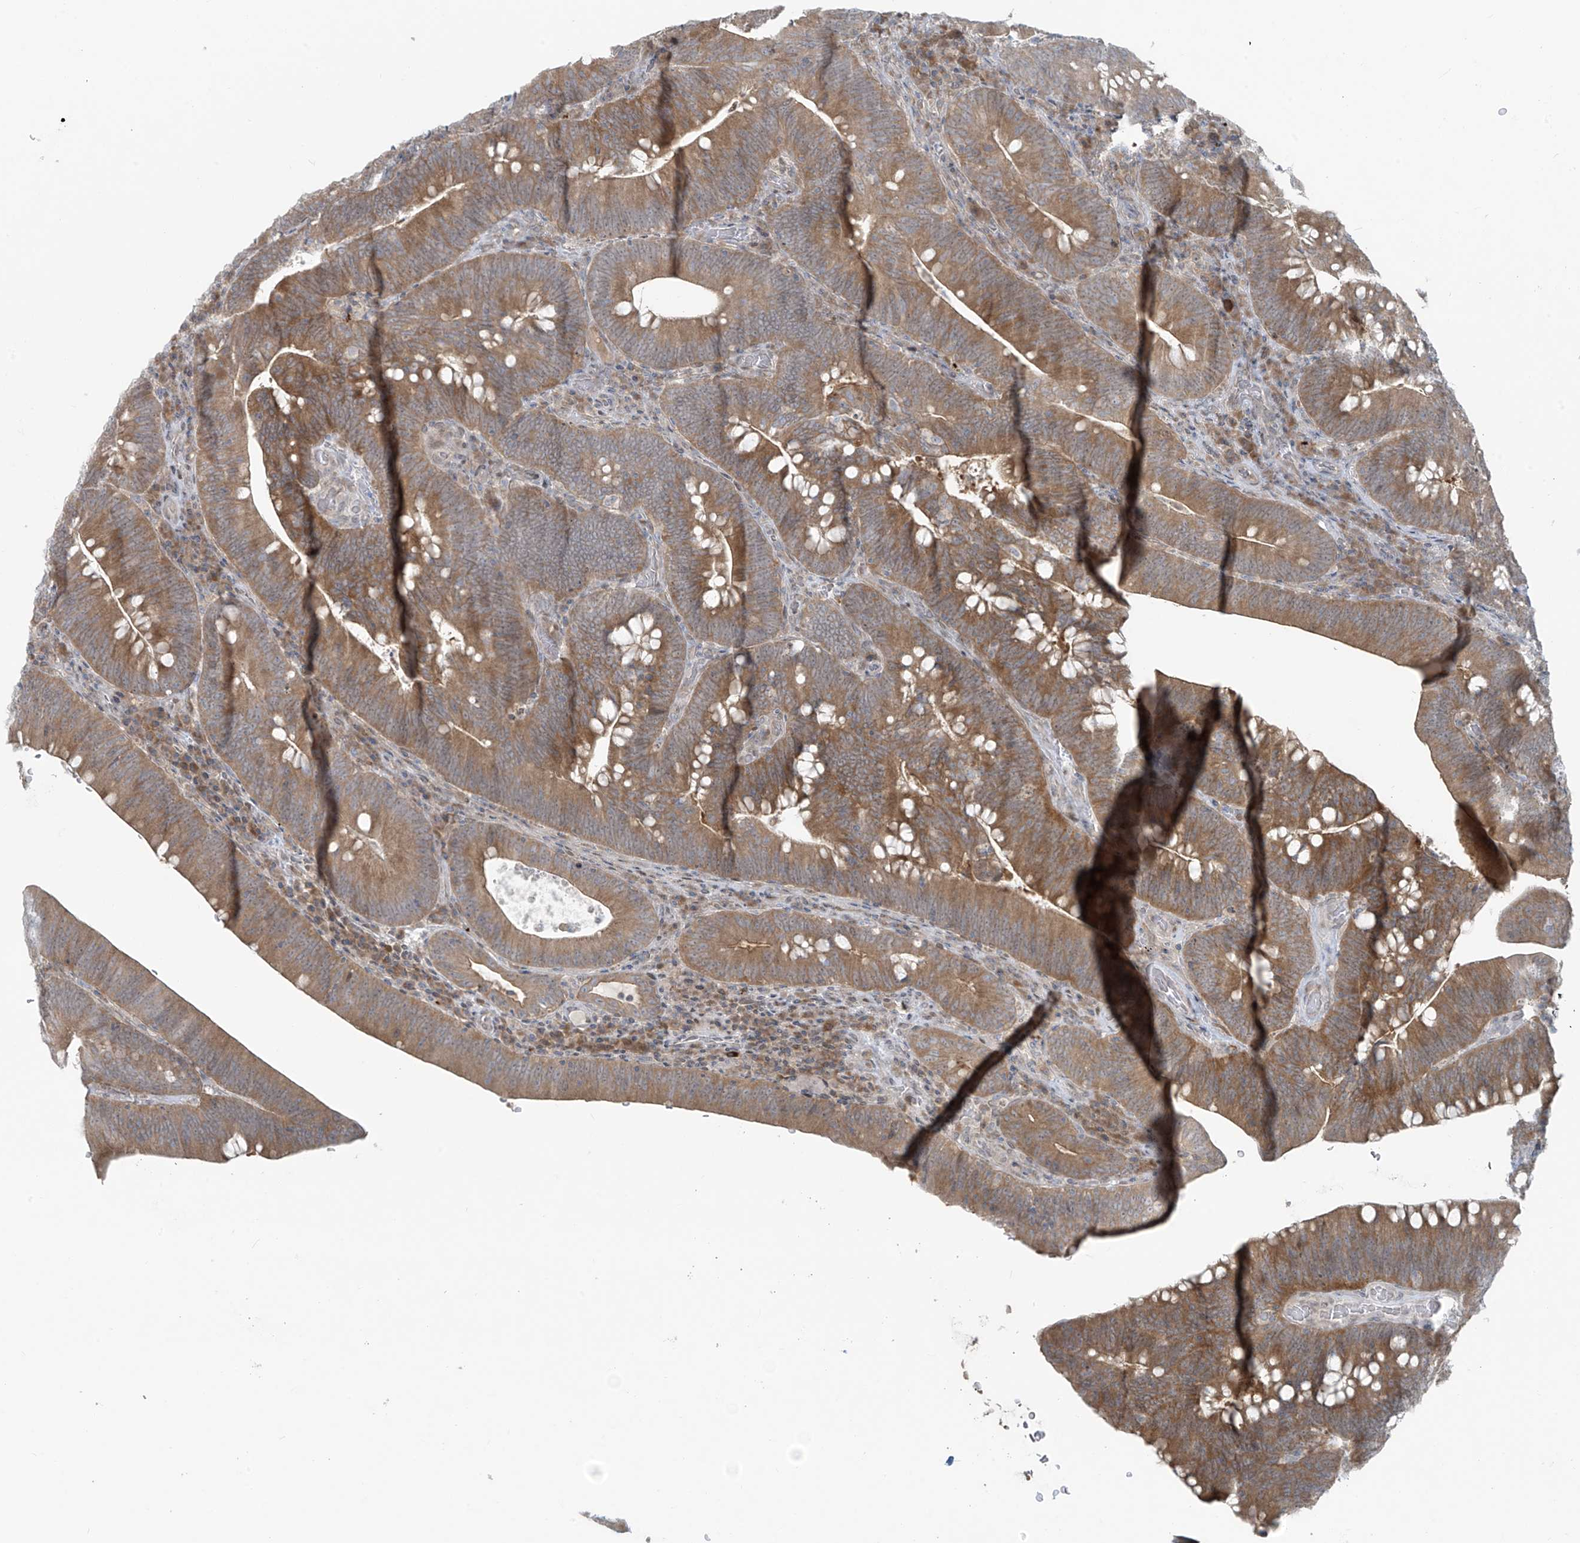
{"staining": {"intensity": "moderate", "quantity": ">75%", "location": "cytoplasmic/membranous"}, "tissue": "colorectal cancer", "cell_type": "Tumor cells", "image_type": "cancer", "snomed": [{"axis": "morphology", "description": "Normal tissue, NOS"}, {"axis": "topography", "description": "Colon"}], "caption": "The photomicrograph demonstrates immunohistochemical staining of colorectal cancer. There is moderate cytoplasmic/membranous expression is seen in about >75% of tumor cells.", "gene": "PPAT", "patient": {"sex": "female", "age": 82}}